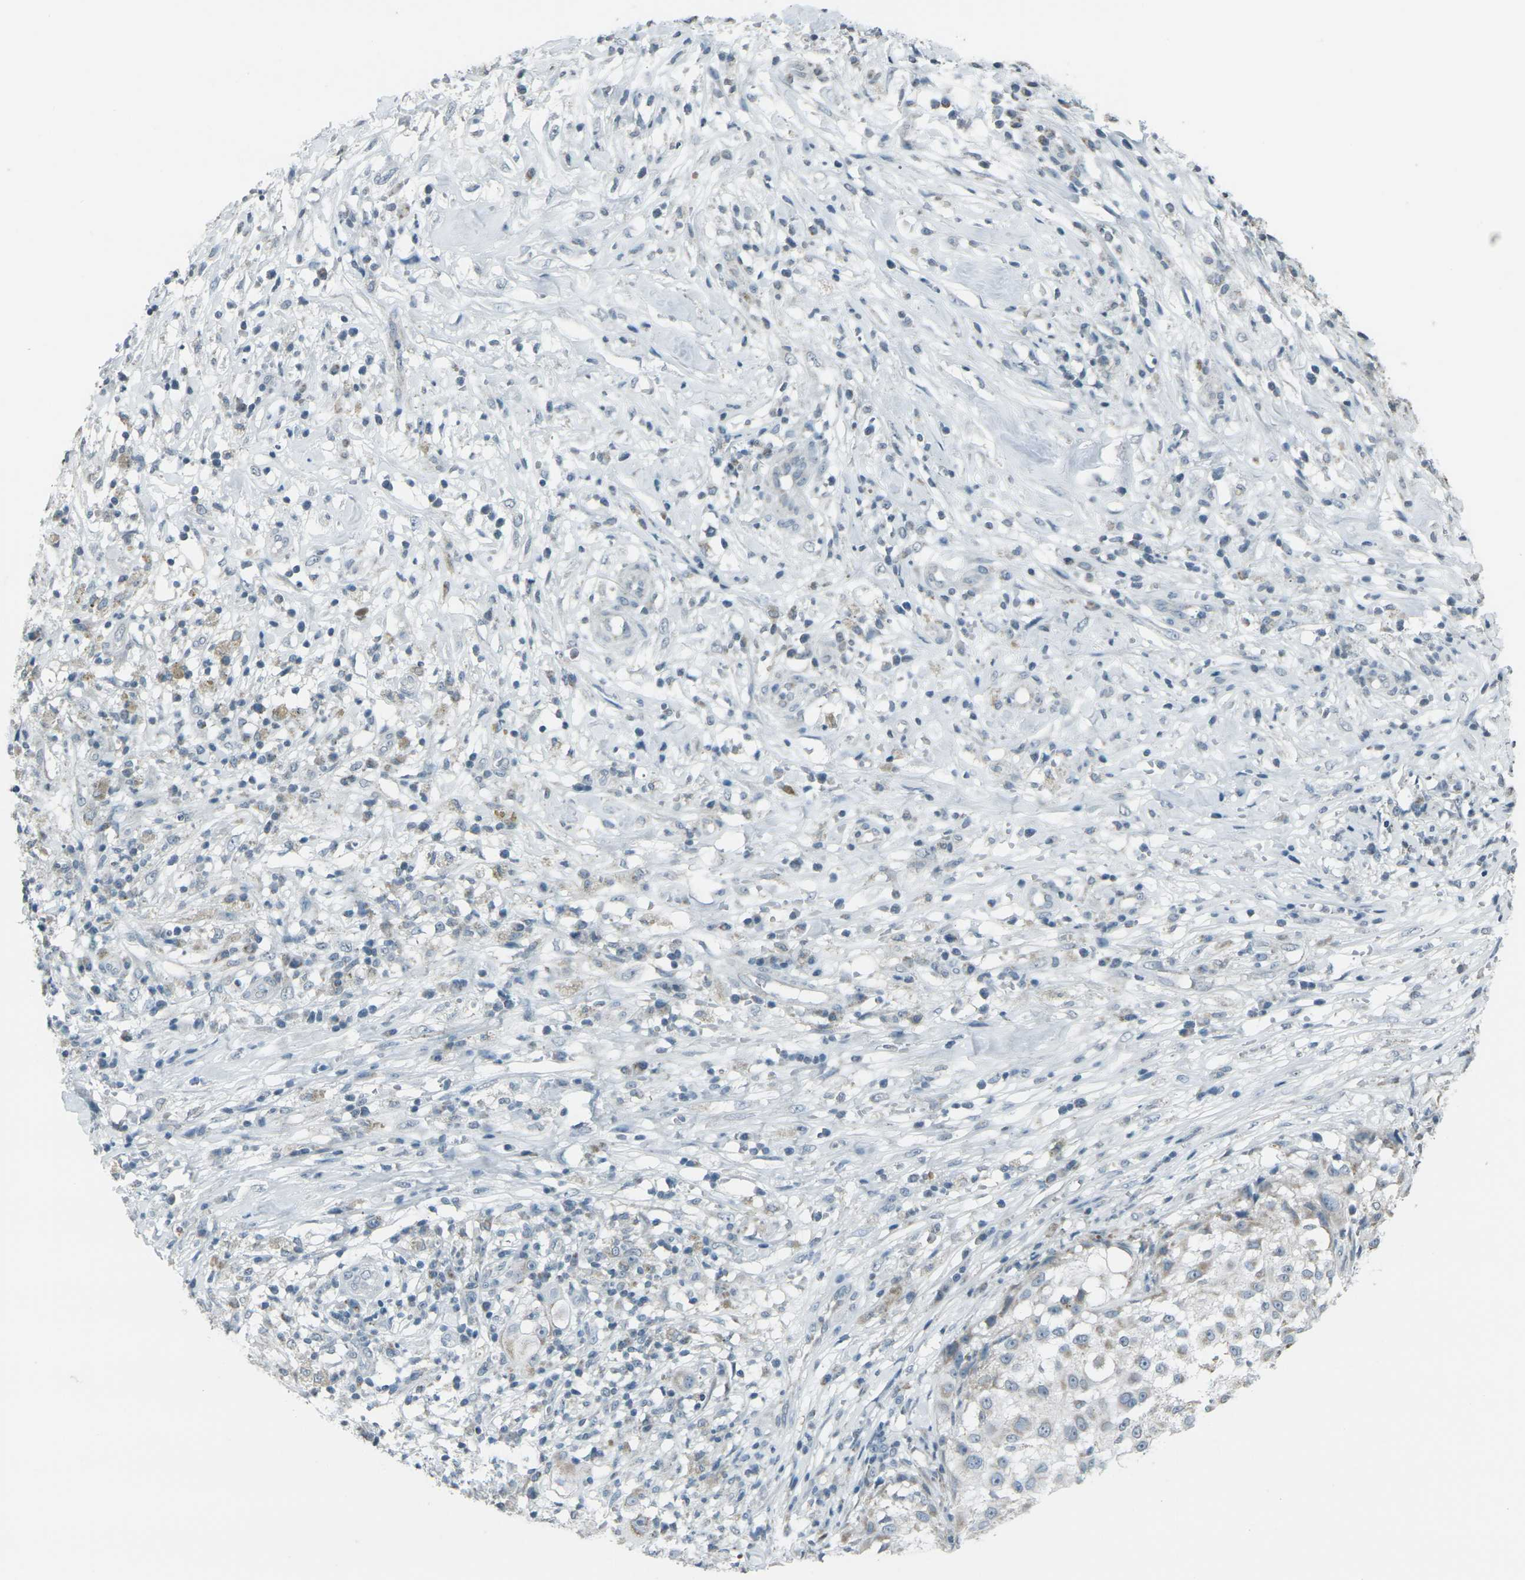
{"staining": {"intensity": "weak", "quantity": "<25%", "location": "cytoplasmic/membranous"}, "tissue": "melanoma", "cell_type": "Tumor cells", "image_type": "cancer", "snomed": [{"axis": "morphology", "description": "Necrosis, NOS"}, {"axis": "morphology", "description": "Malignant melanoma, NOS"}, {"axis": "topography", "description": "Skin"}], "caption": "An IHC histopathology image of malignant melanoma is shown. There is no staining in tumor cells of malignant melanoma.", "gene": "H2BC1", "patient": {"sex": "female", "age": 87}}